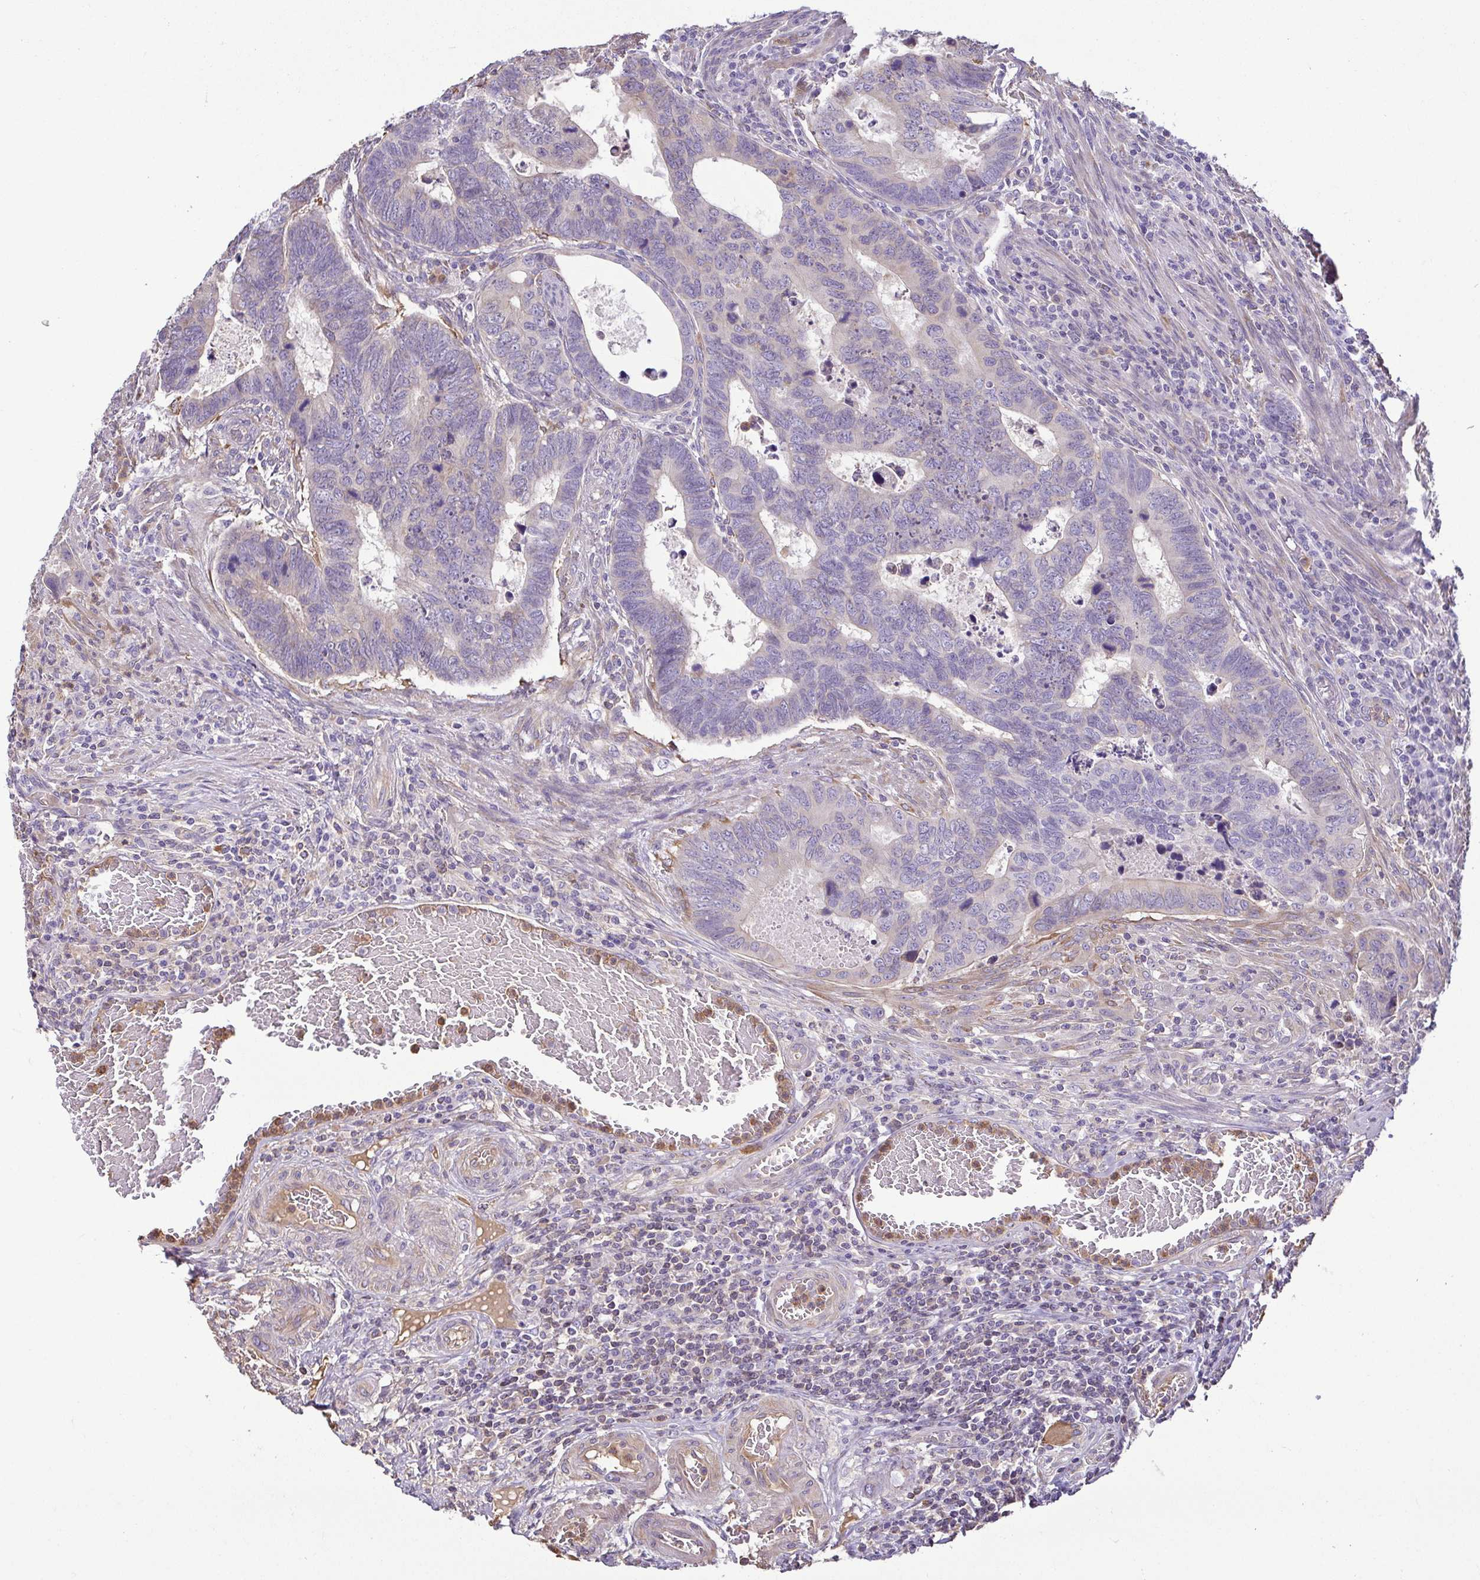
{"staining": {"intensity": "negative", "quantity": "none", "location": "none"}, "tissue": "colorectal cancer", "cell_type": "Tumor cells", "image_type": "cancer", "snomed": [{"axis": "morphology", "description": "Adenocarcinoma, NOS"}, {"axis": "topography", "description": "Colon"}], "caption": "Immunohistochemistry image of adenocarcinoma (colorectal) stained for a protein (brown), which shows no staining in tumor cells.", "gene": "MYL10", "patient": {"sex": "male", "age": 62}}